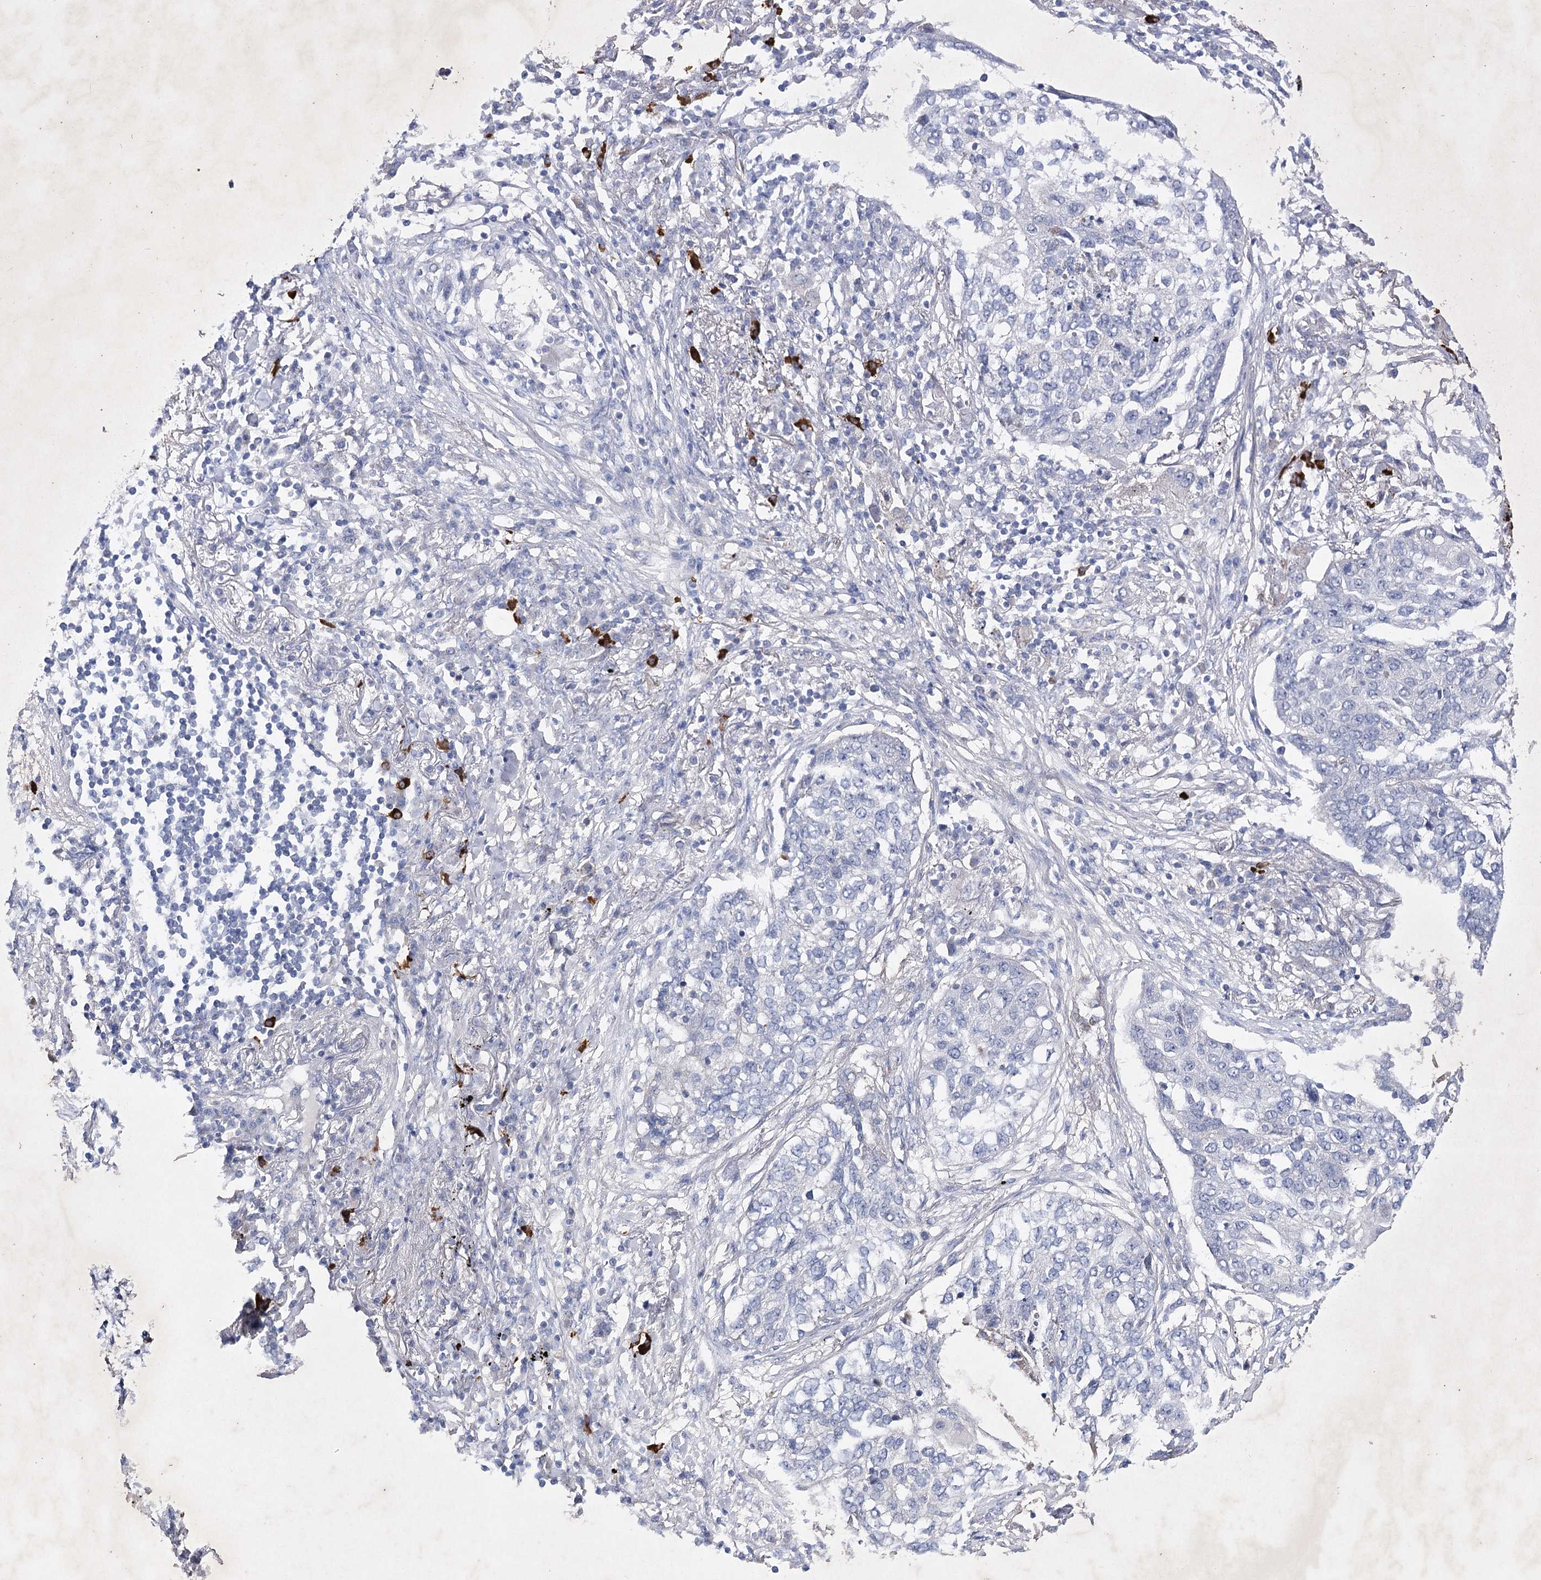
{"staining": {"intensity": "negative", "quantity": "none", "location": "none"}, "tissue": "lung cancer", "cell_type": "Tumor cells", "image_type": "cancer", "snomed": [{"axis": "morphology", "description": "Squamous cell carcinoma, NOS"}, {"axis": "topography", "description": "Lung"}], "caption": "This is an IHC histopathology image of human lung cancer (squamous cell carcinoma). There is no staining in tumor cells.", "gene": "COX15", "patient": {"sex": "female", "age": 63}}